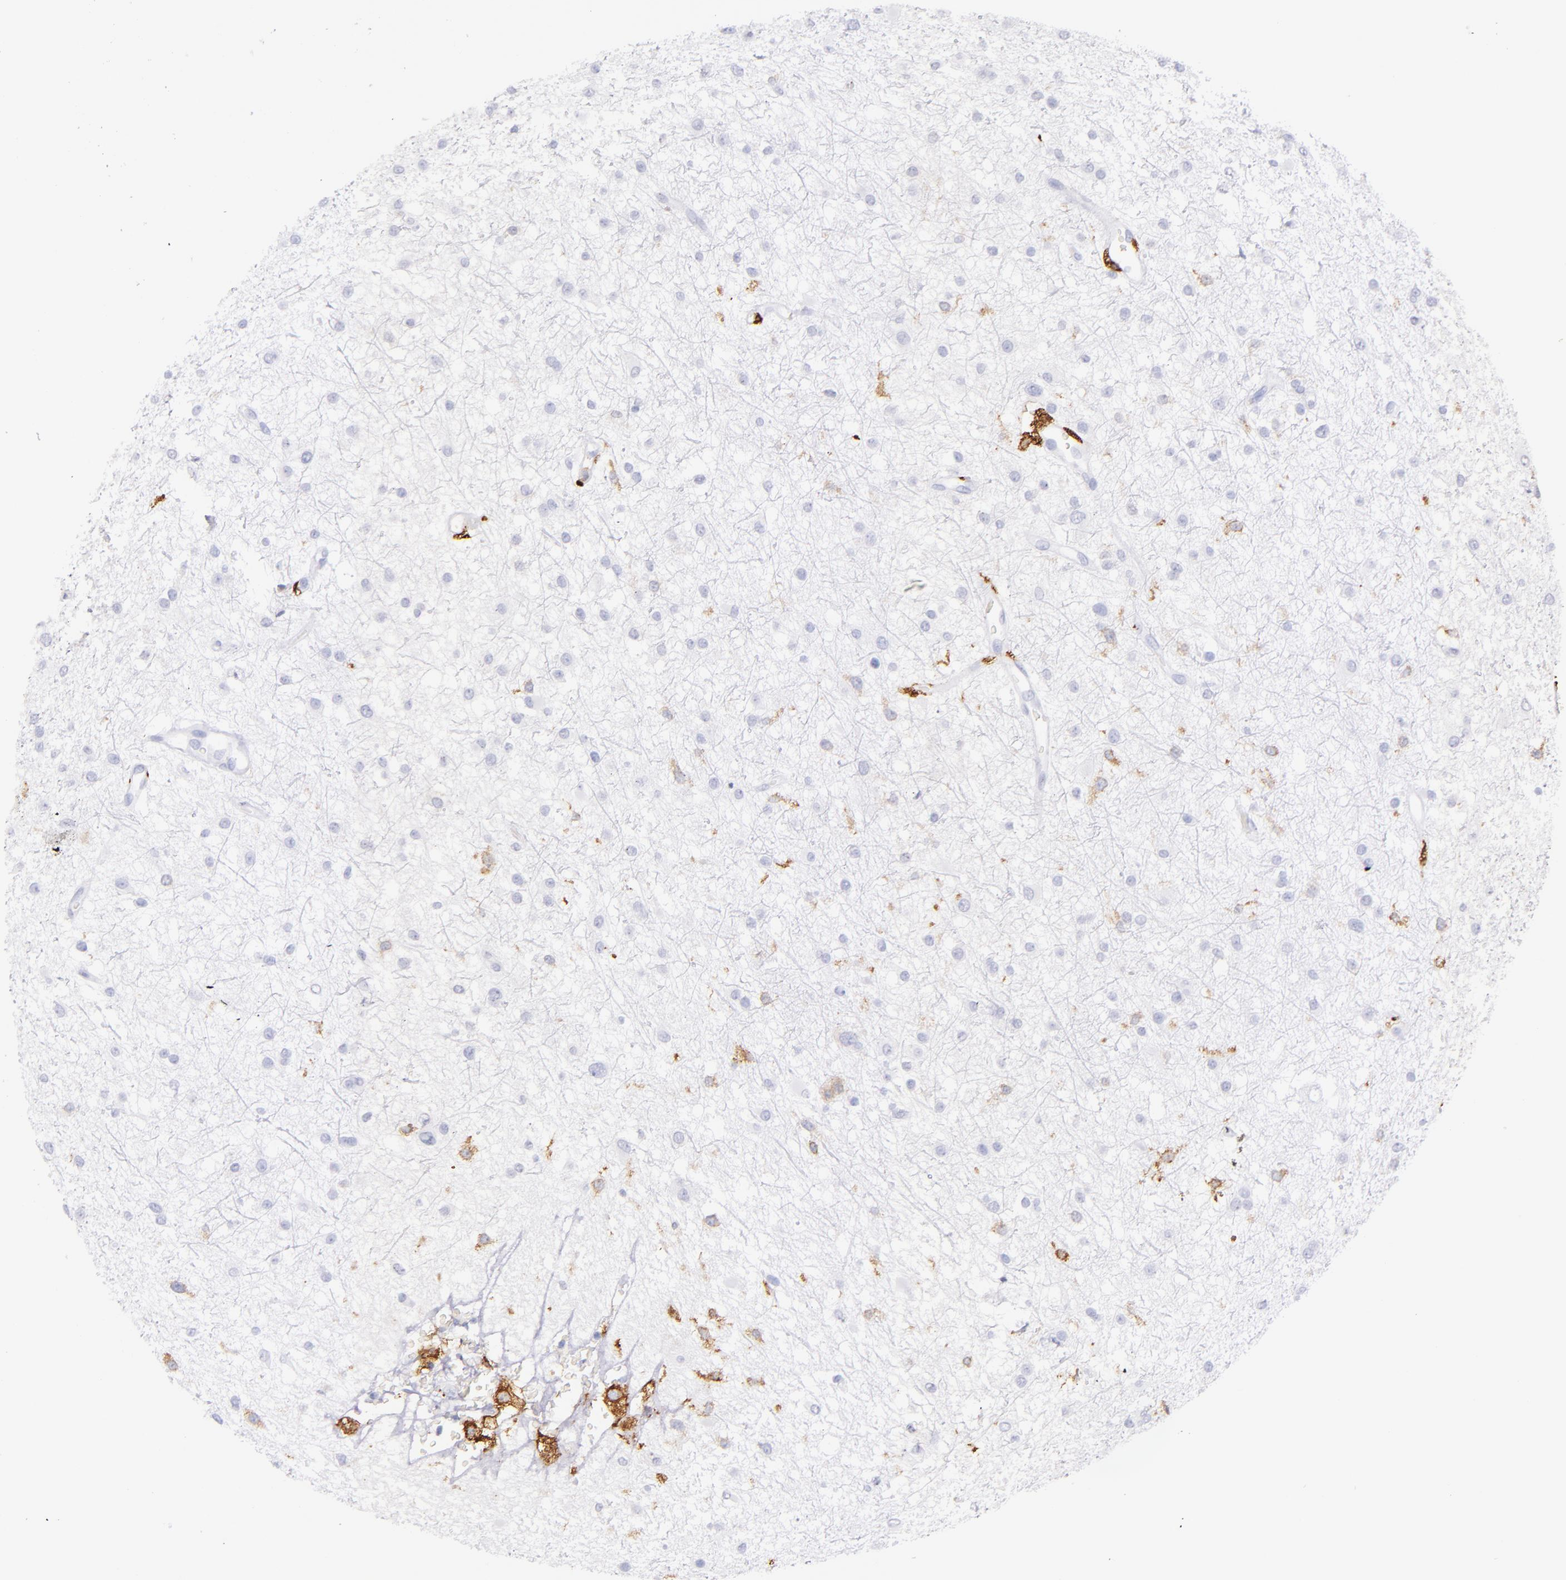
{"staining": {"intensity": "negative", "quantity": "none", "location": "none"}, "tissue": "glioma", "cell_type": "Tumor cells", "image_type": "cancer", "snomed": [{"axis": "morphology", "description": "Glioma, malignant, Low grade"}, {"axis": "topography", "description": "Brain"}], "caption": "Immunohistochemical staining of malignant glioma (low-grade) demonstrates no significant expression in tumor cells.", "gene": "CD163", "patient": {"sex": "female", "age": 36}}